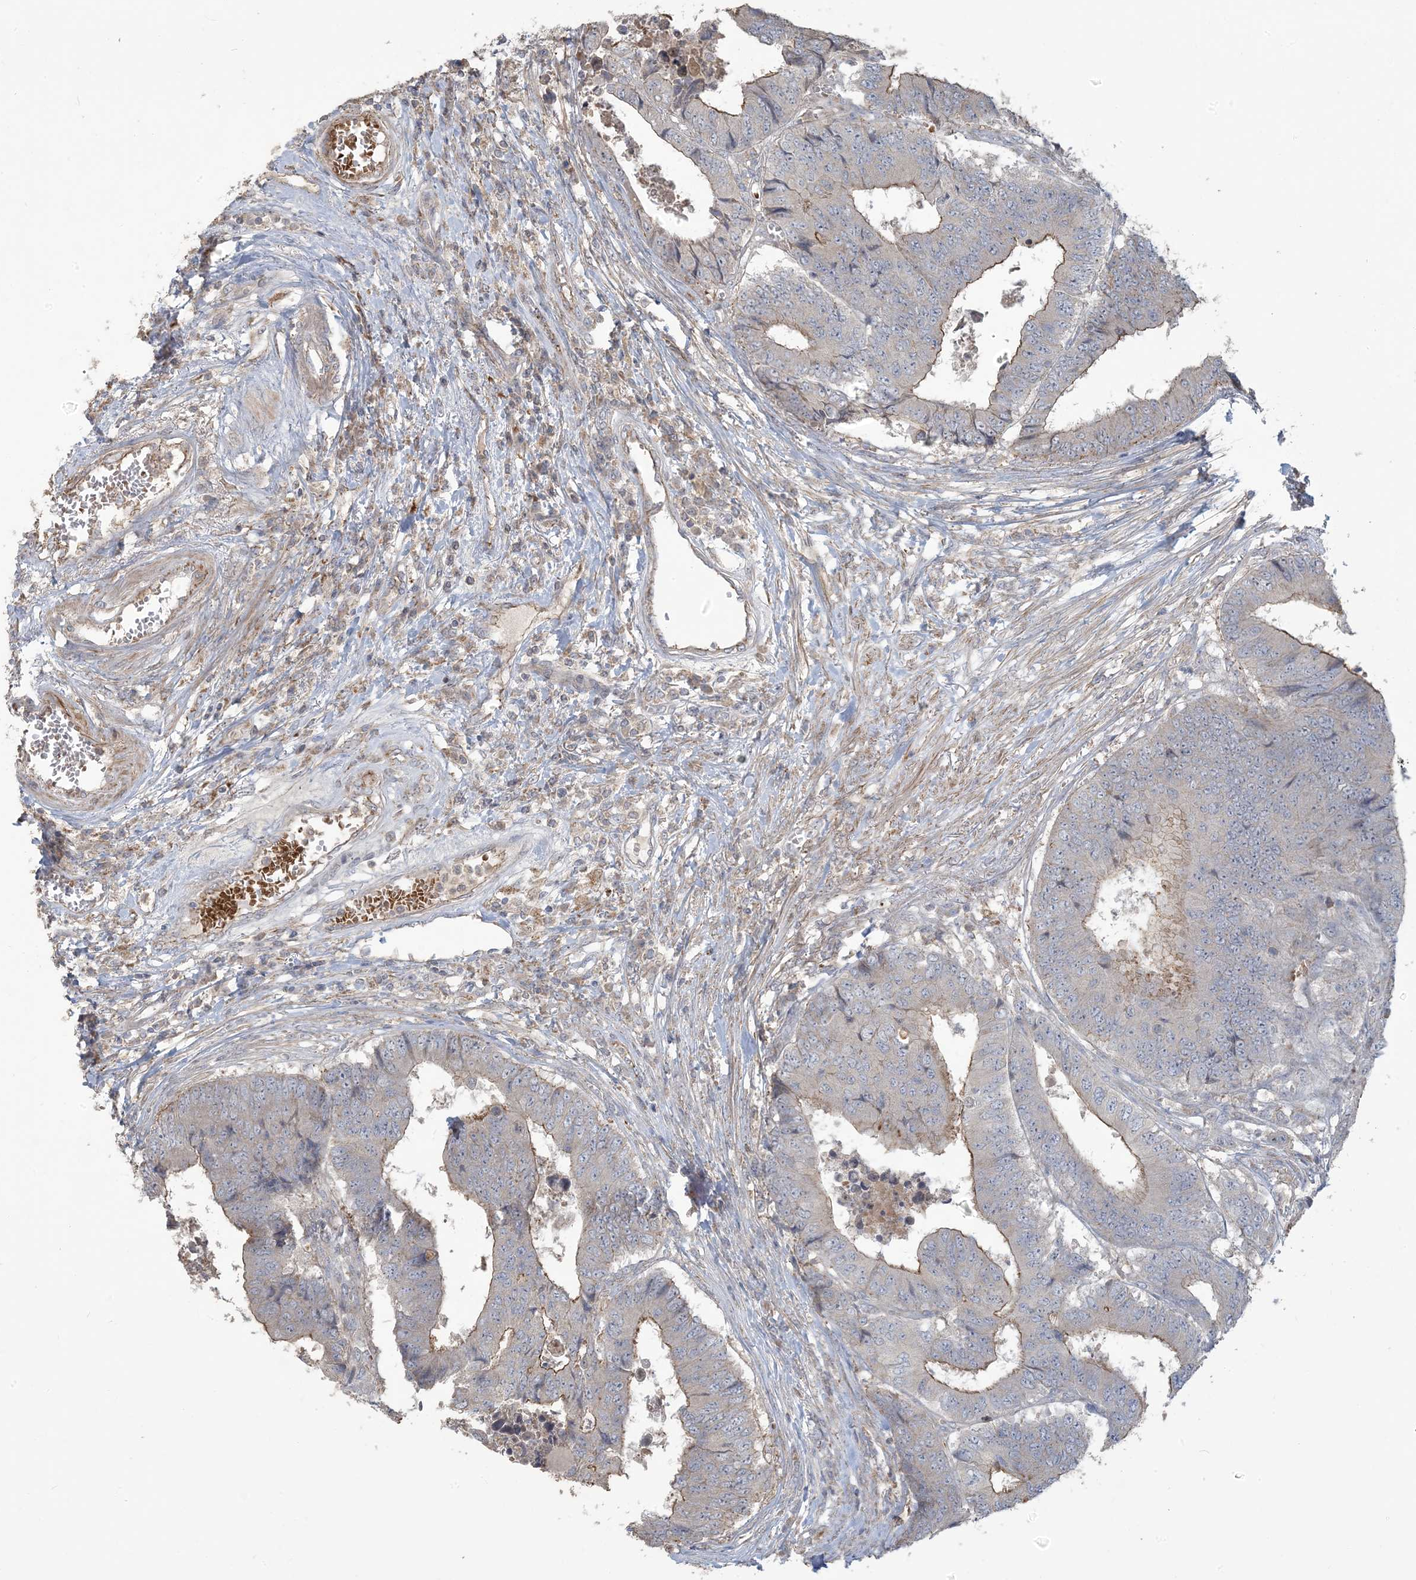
{"staining": {"intensity": "weak", "quantity": "<25%", "location": "cytoplasmic/membranous"}, "tissue": "colorectal cancer", "cell_type": "Tumor cells", "image_type": "cancer", "snomed": [{"axis": "morphology", "description": "Adenocarcinoma, NOS"}, {"axis": "topography", "description": "Rectum"}], "caption": "There is no significant positivity in tumor cells of adenocarcinoma (colorectal).", "gene": "KLHL18", "patient": {"sex": "male", "age": 84}}